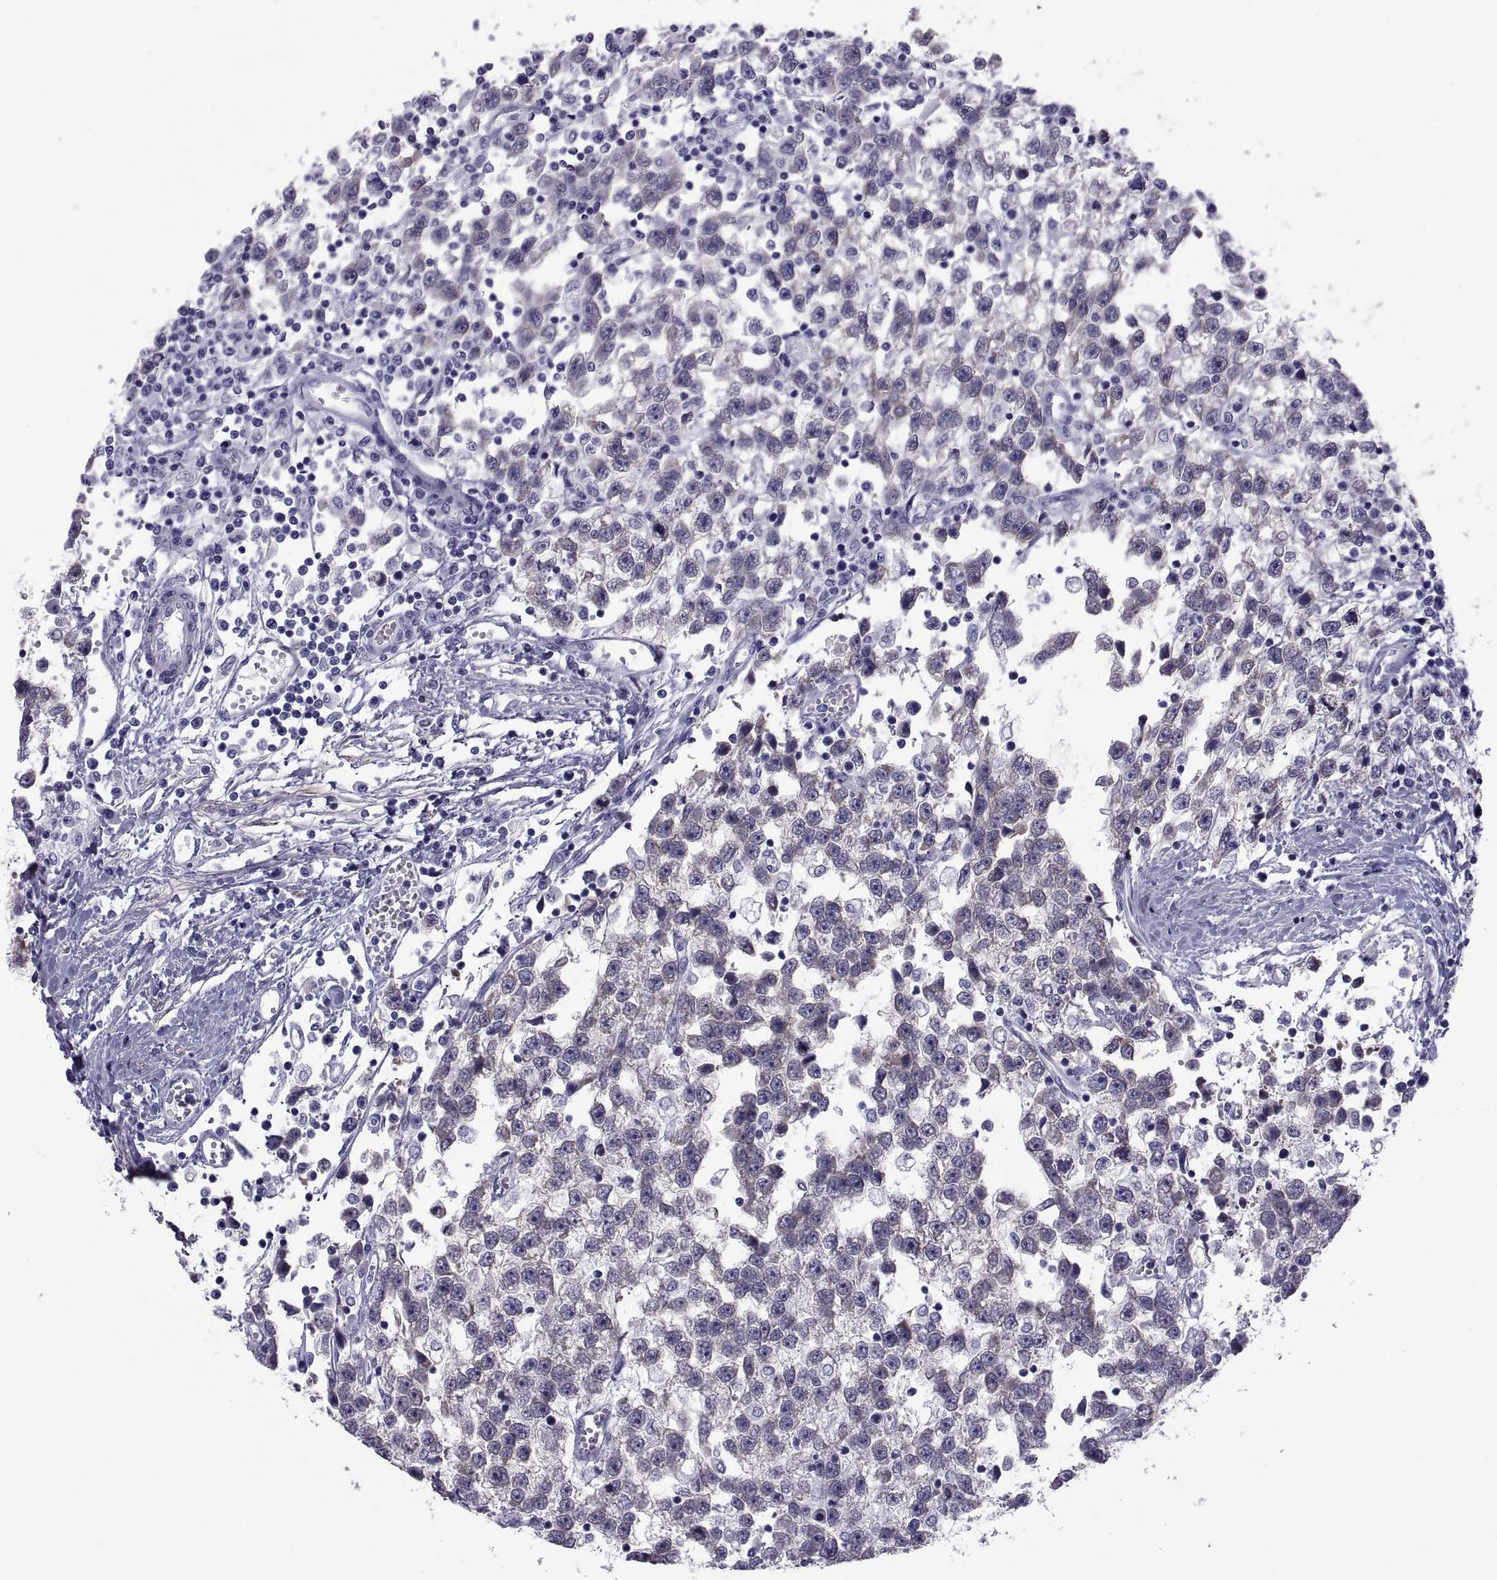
{"staining": {"intensity": "negative", "quantity": "none", "location": "none"}, "tissue": "testis cancer", "cell_type": "Tumor cells", "image_type": "cancer", "snomed": [{"axis": "morphology", "description": "Seminoma, NOS"}, {"axis": "topography", "description": "Testis"}], "caption": "Protein analysis of seminoma (testis) shows no significant positivity in tumor cells.", "gene": "MAGEB1", "patient": {"sex": "male", "age": 34}}